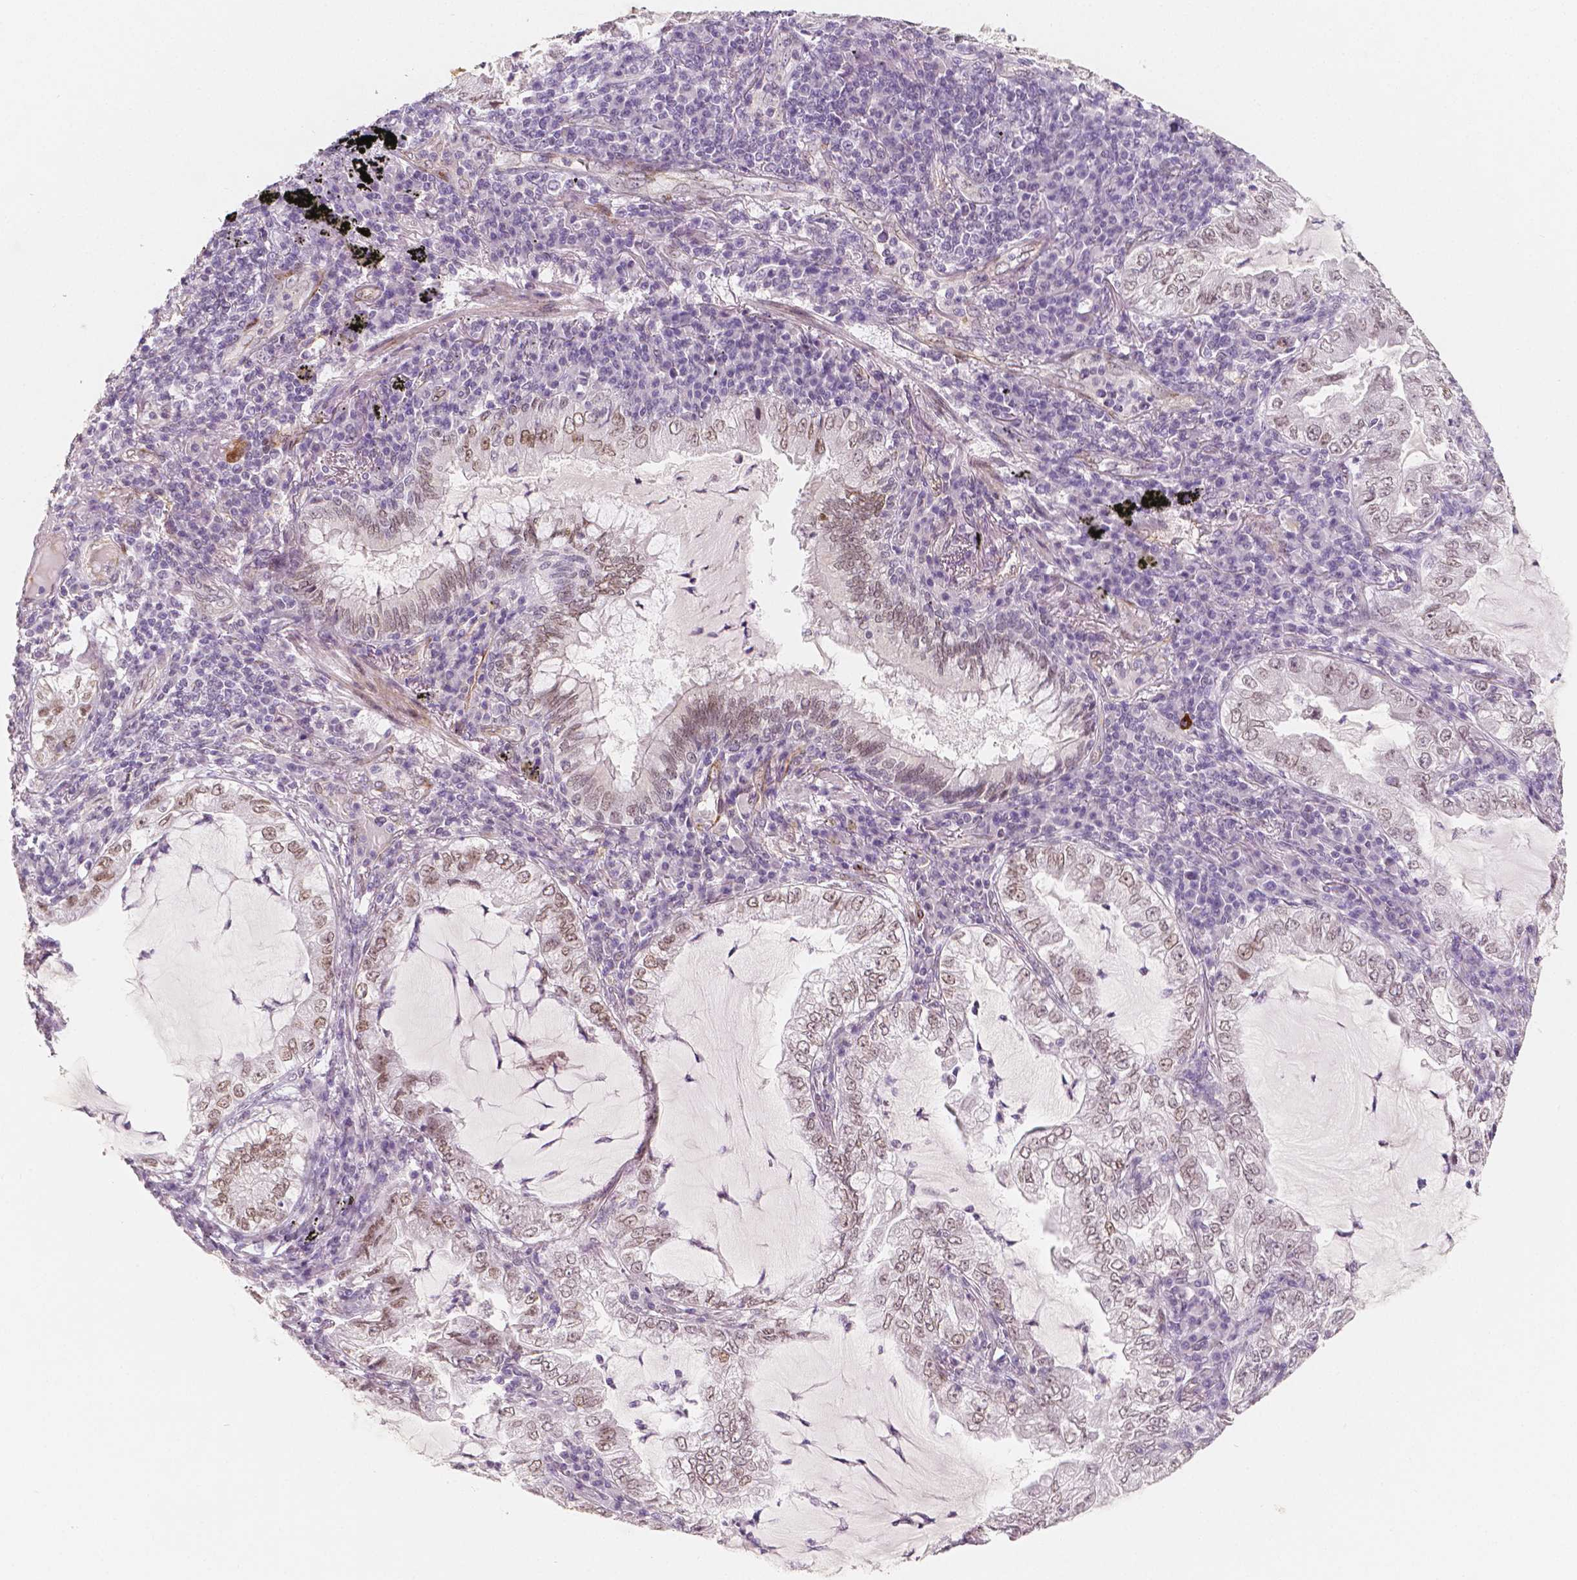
{"staining": {"intensity": "weak", "quantity": ">75%", "location": "nuclear"}, "tissue": "lung cancer", "cell_type": "Tumor cells", "image_type": "cancer", "snomed": [{"axis": "morphology", "description": "Adenocarcinoma, NOS"}, {"axis": "topography", "description": "Lung"}], "caption": "Protein staining demonstrates weak nuclear positivity in about >75% of tumor cells in lung cancer (adenocarcinoma). (DAB (3,3'-diaminobenzidine) IHC with brightfield microscopy, high magnification).", "gene": "KDM5B", "patient": {"sex": "female", "age": 73}}